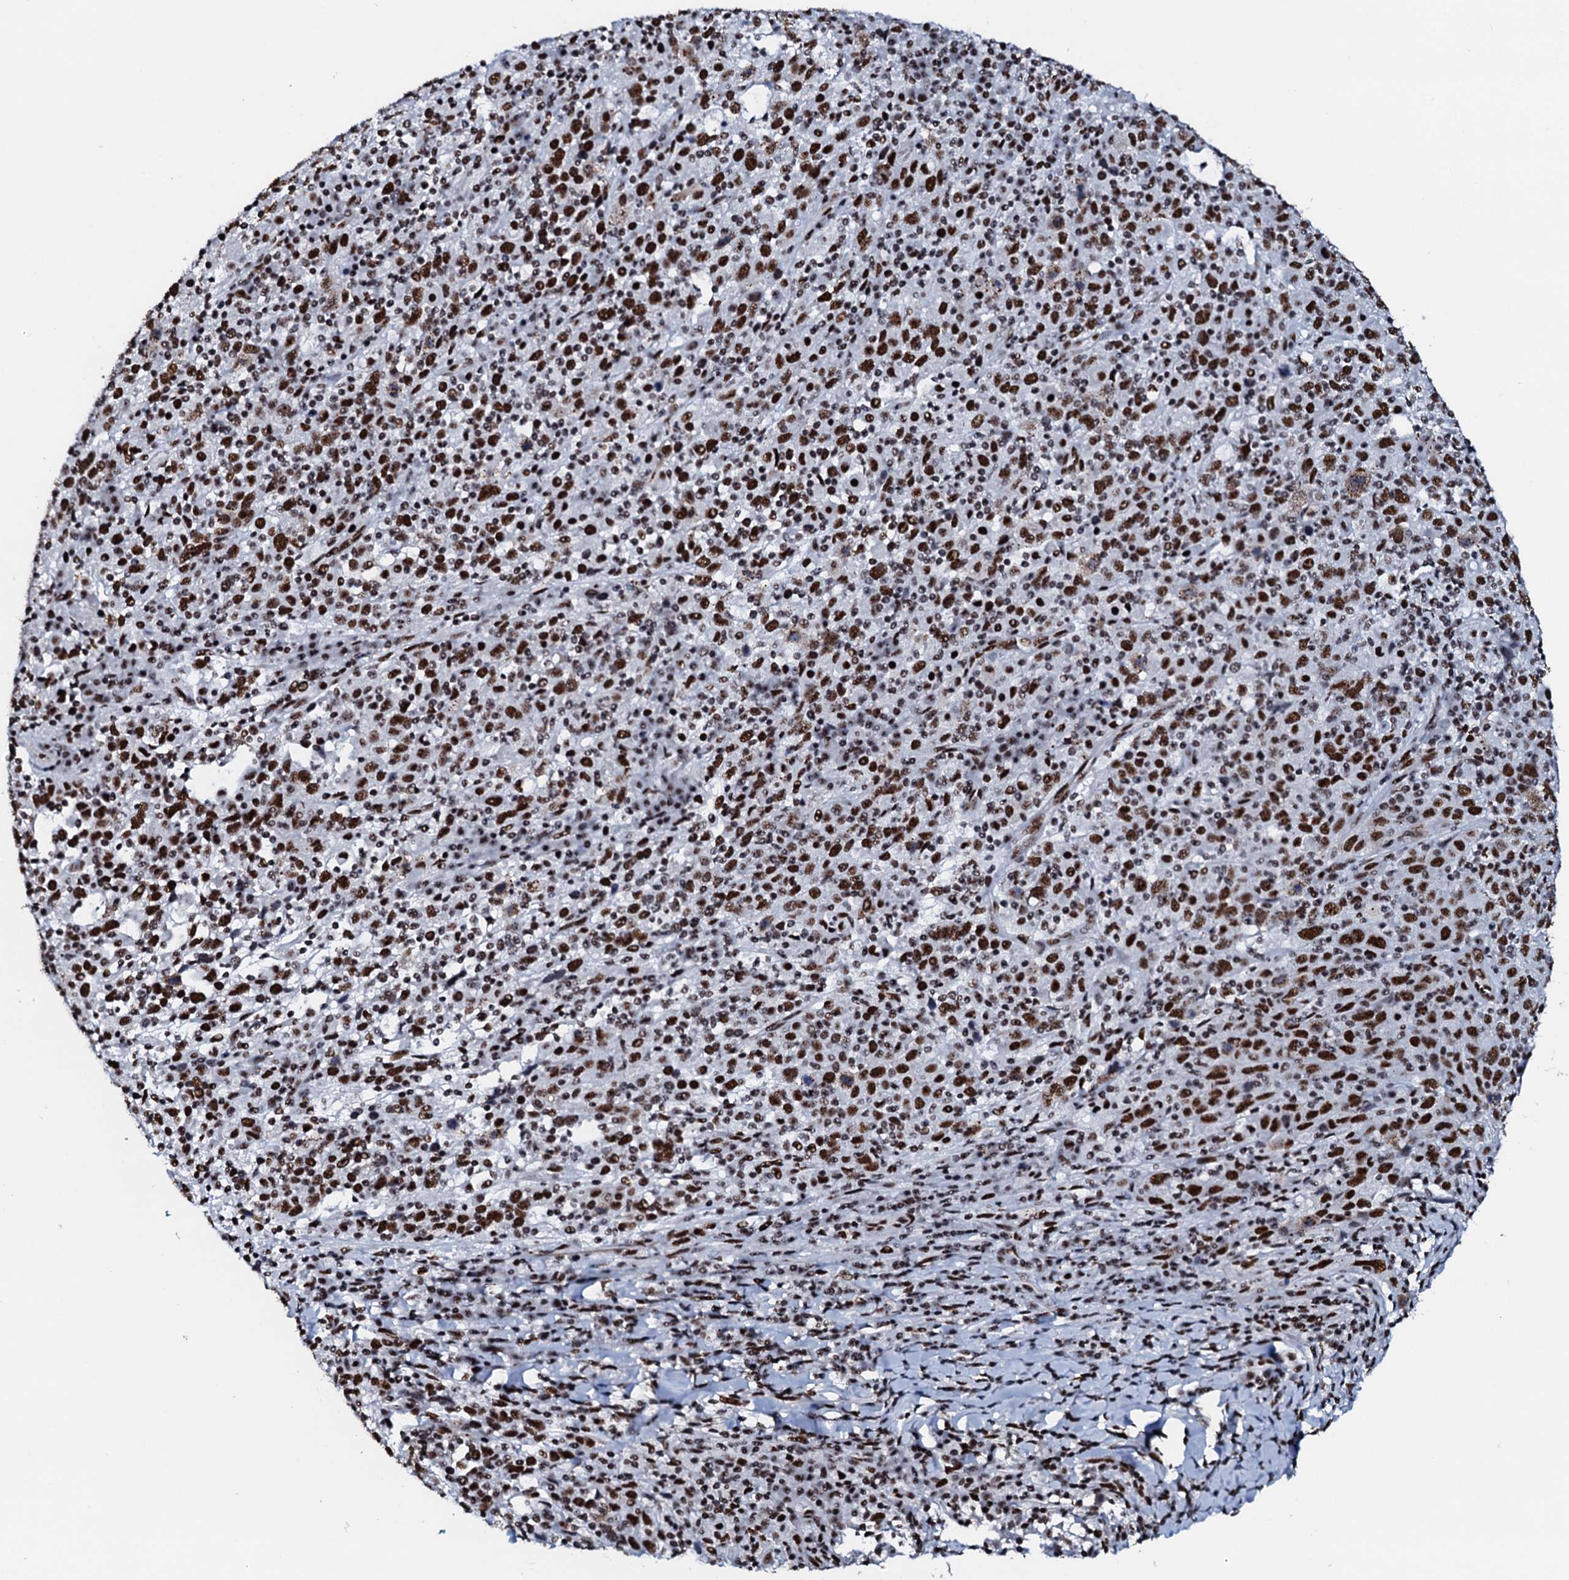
{"staining": {"intensity": "strong", "quantity": ">75%", "location": "nuclear"}, "tissue": "cervical cancer", "cell_type": "Tumor cells", "image_type": "cancer", "snomed": [{"axis": "morphology", "description": "Squamous cell carcinoma, NOS"}, {"axis": "topography", "description": "Cervix"}], "caption": "A histopathology image of squamous cell carcinoma (cervical) stained for a protein shows strong nuclear brown staining in tumor cells.", "gene": "NKAPD1", "patient": {"sex": "female", "age": 46}}